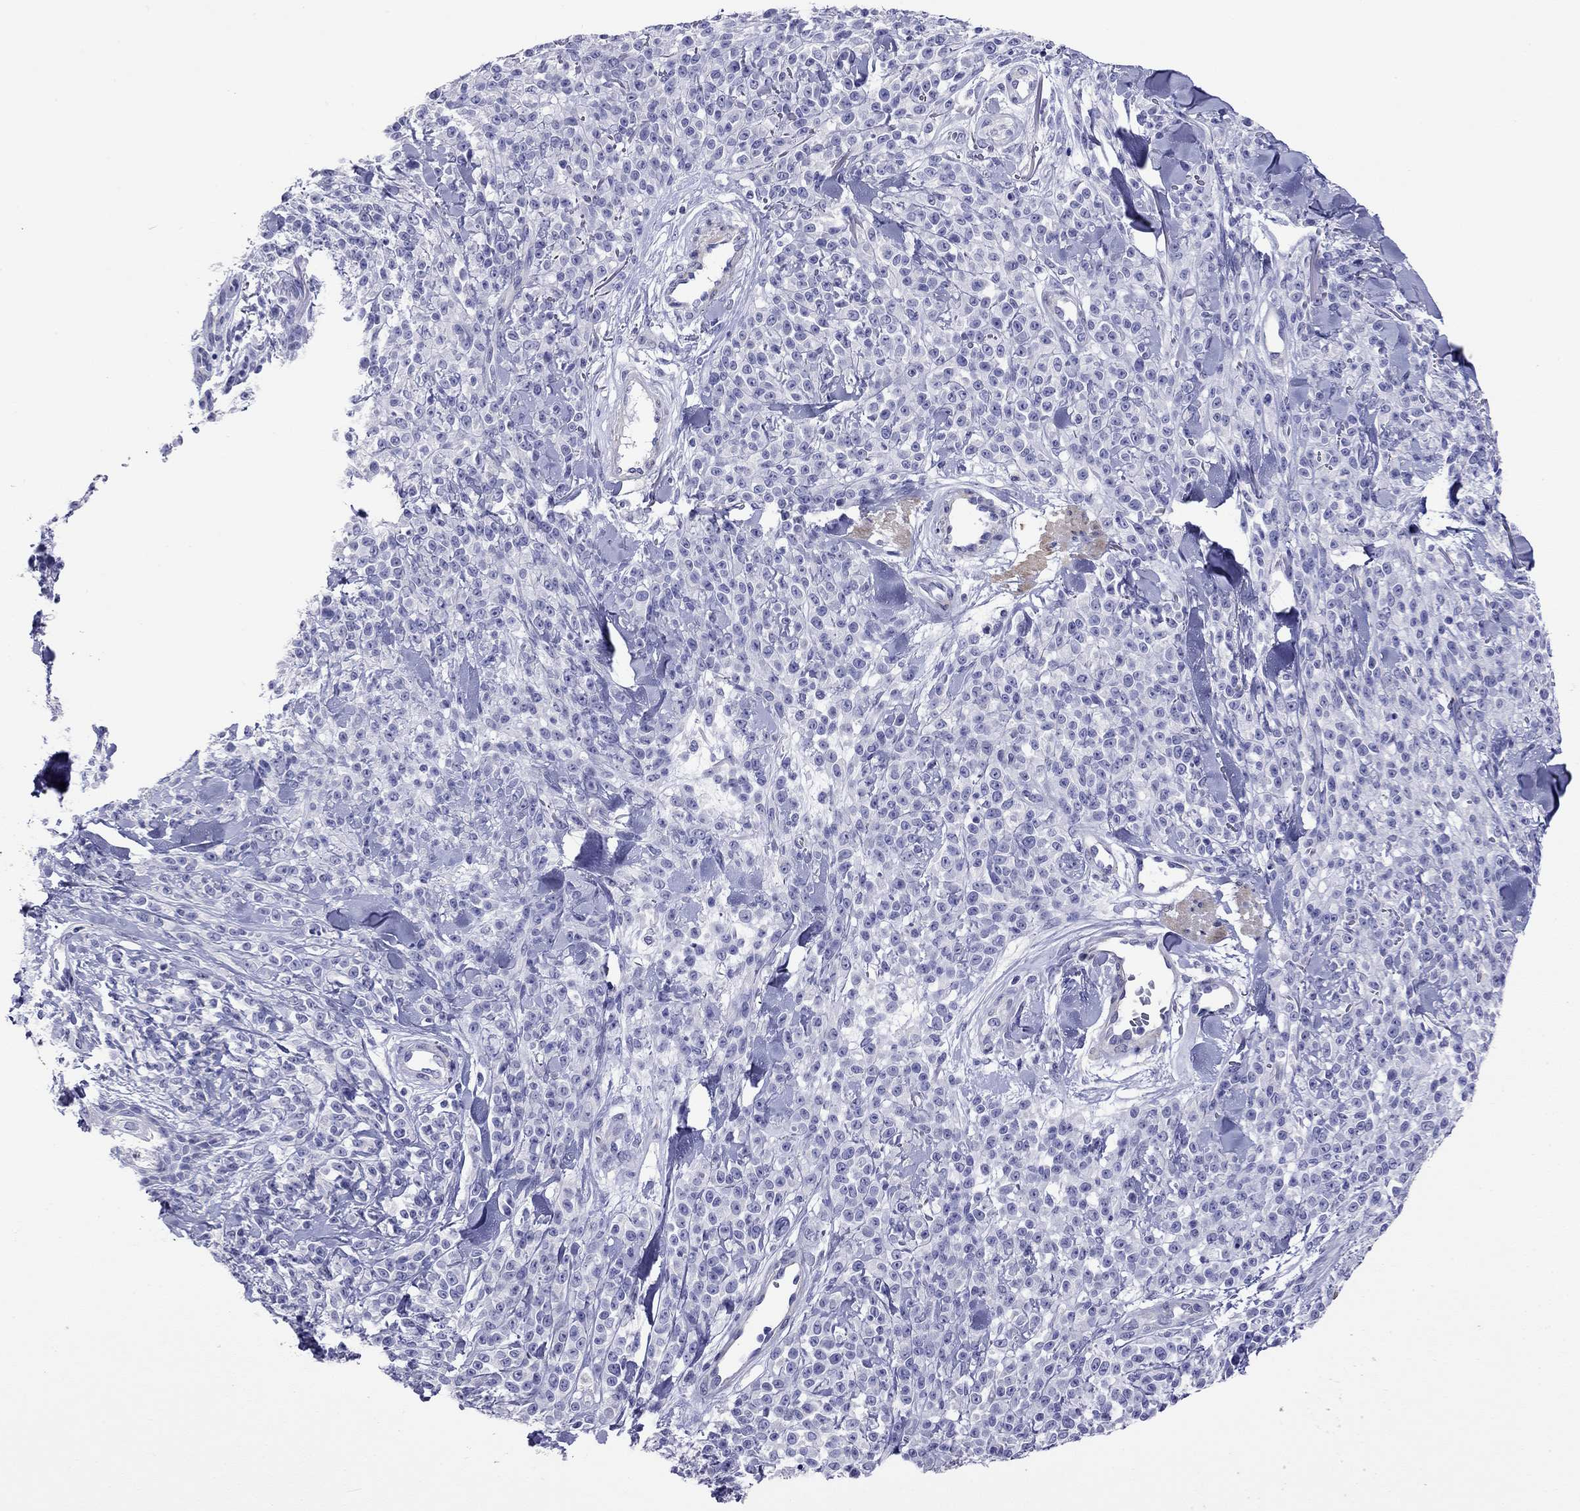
{"staining": {"intensity": "negative", "quantity": "none", "location": "none"}, "tissue": "melanoma", "cell_type": "Tumor cells", "image_type": "cancer", "snomed": [{"axis": "morphology", "description": "Malignant melanoma, NOS"}, {"axis": "topography", "description": "Skin"}, {"axis": "topography", "description": "Skin of trunk"}], "caption": "Immunohistochemical staining of malignant melanoma exhibits no significant expression in tumor cells.", "gene": "KIAA2012", "patient": {"sex": "male", "age": 74}}